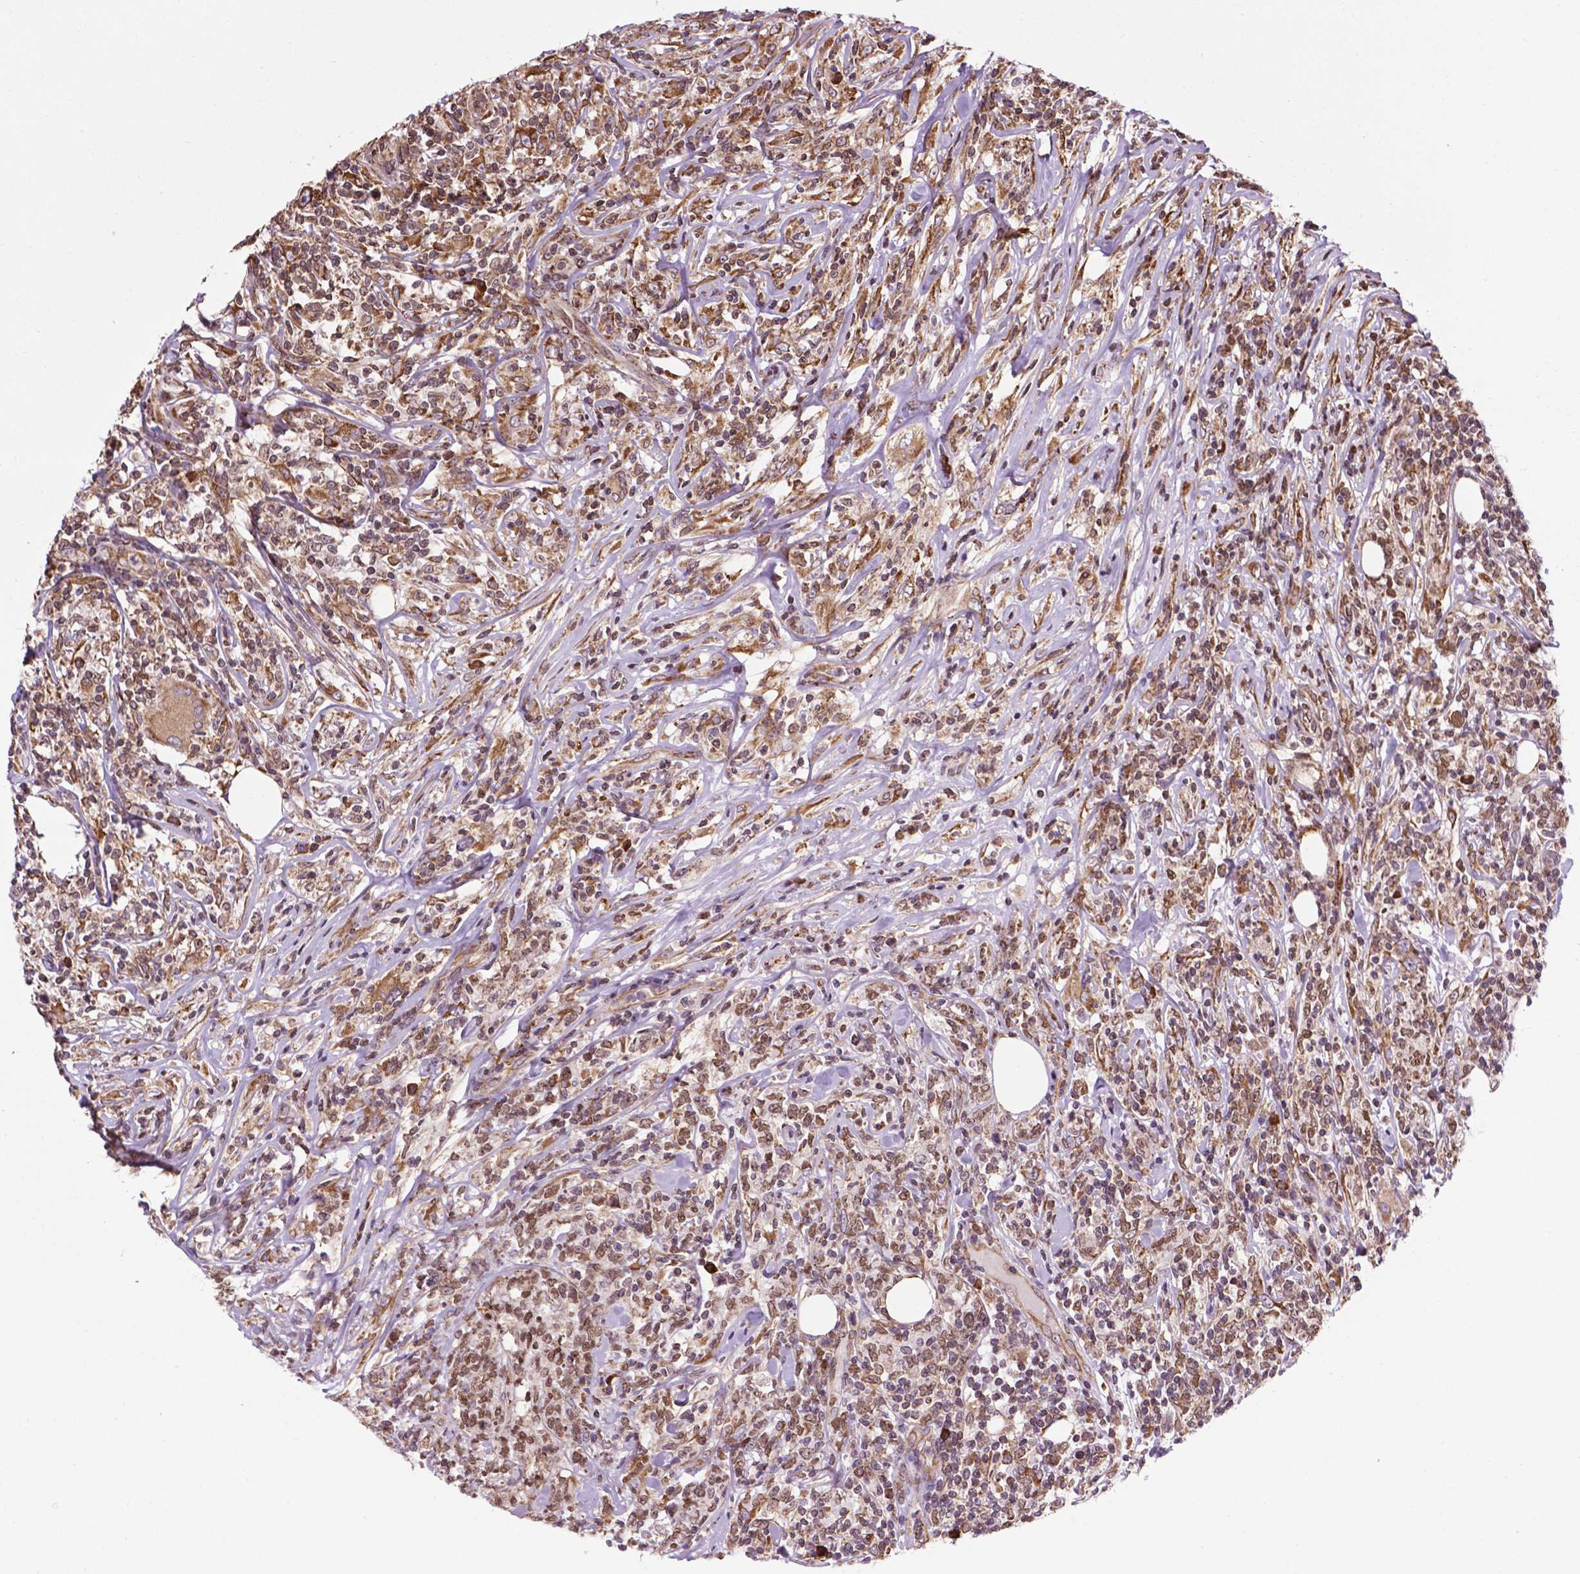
{"staining": {"intensity": "moderate", "quantity": "25%-75%", "location": "cytoplasmic/membranous"}, "tissue": "lymphoma", "cell_type": "Tumor cells", "image_type": "cancer", "snomed": [{"axis": "morphology", "description": "Malignant lymphoma, non-Hodgkin's type, High grade"}, {"axis": "topography", "description": "Lymph node"}], "caption": "There is medium levels of moderate cytoplasmic/membranous positivity in tumor cells of high-grade malignant lymphoma, non-Hodgkin's type, as demonstrated by immunohistochemical staining (brown color).", "gene": "GANAB", "patient": {"sex": "female", "age": 84}}